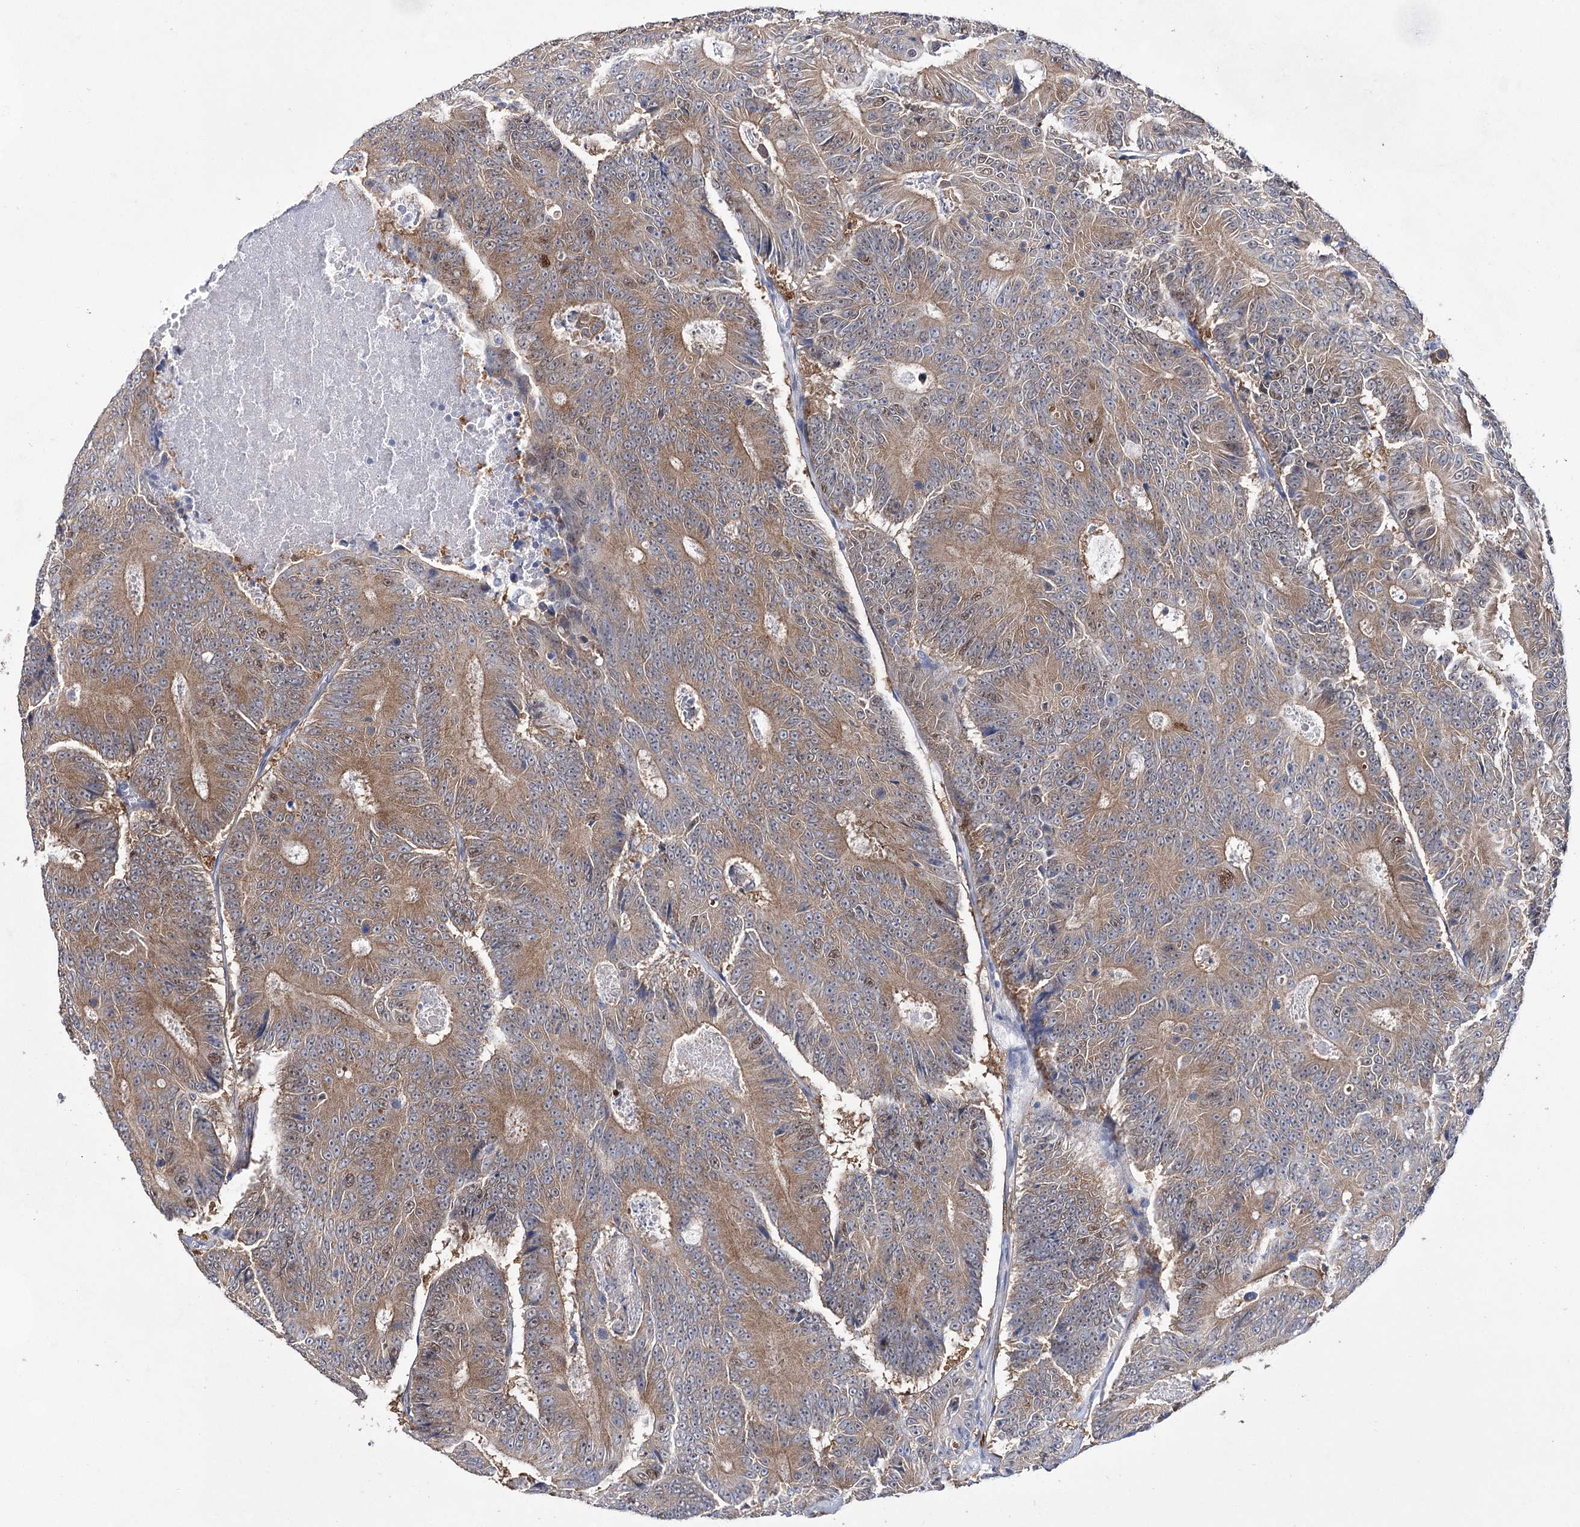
{"staining": {"intensity": "moderate", "quantity": ">75%", "location": "cytoplasmic/membranous"}, "tissue": "colorectal cancer", "cell_type": "Tumor cells", "image_type": "cancer", "snomed": [{"axis": "morphology", "description": "Adenocarcinoma, NOS"}, {"axis": "topography", "description": "Colon"}], "caption": "Adenocarcinoma (colorectal) stained for a protein displays moderate cytoplasmic/membranous positivity in tumor cells.", "gene": "UGDH", "patient": {"sex": "male", "age": 83}}